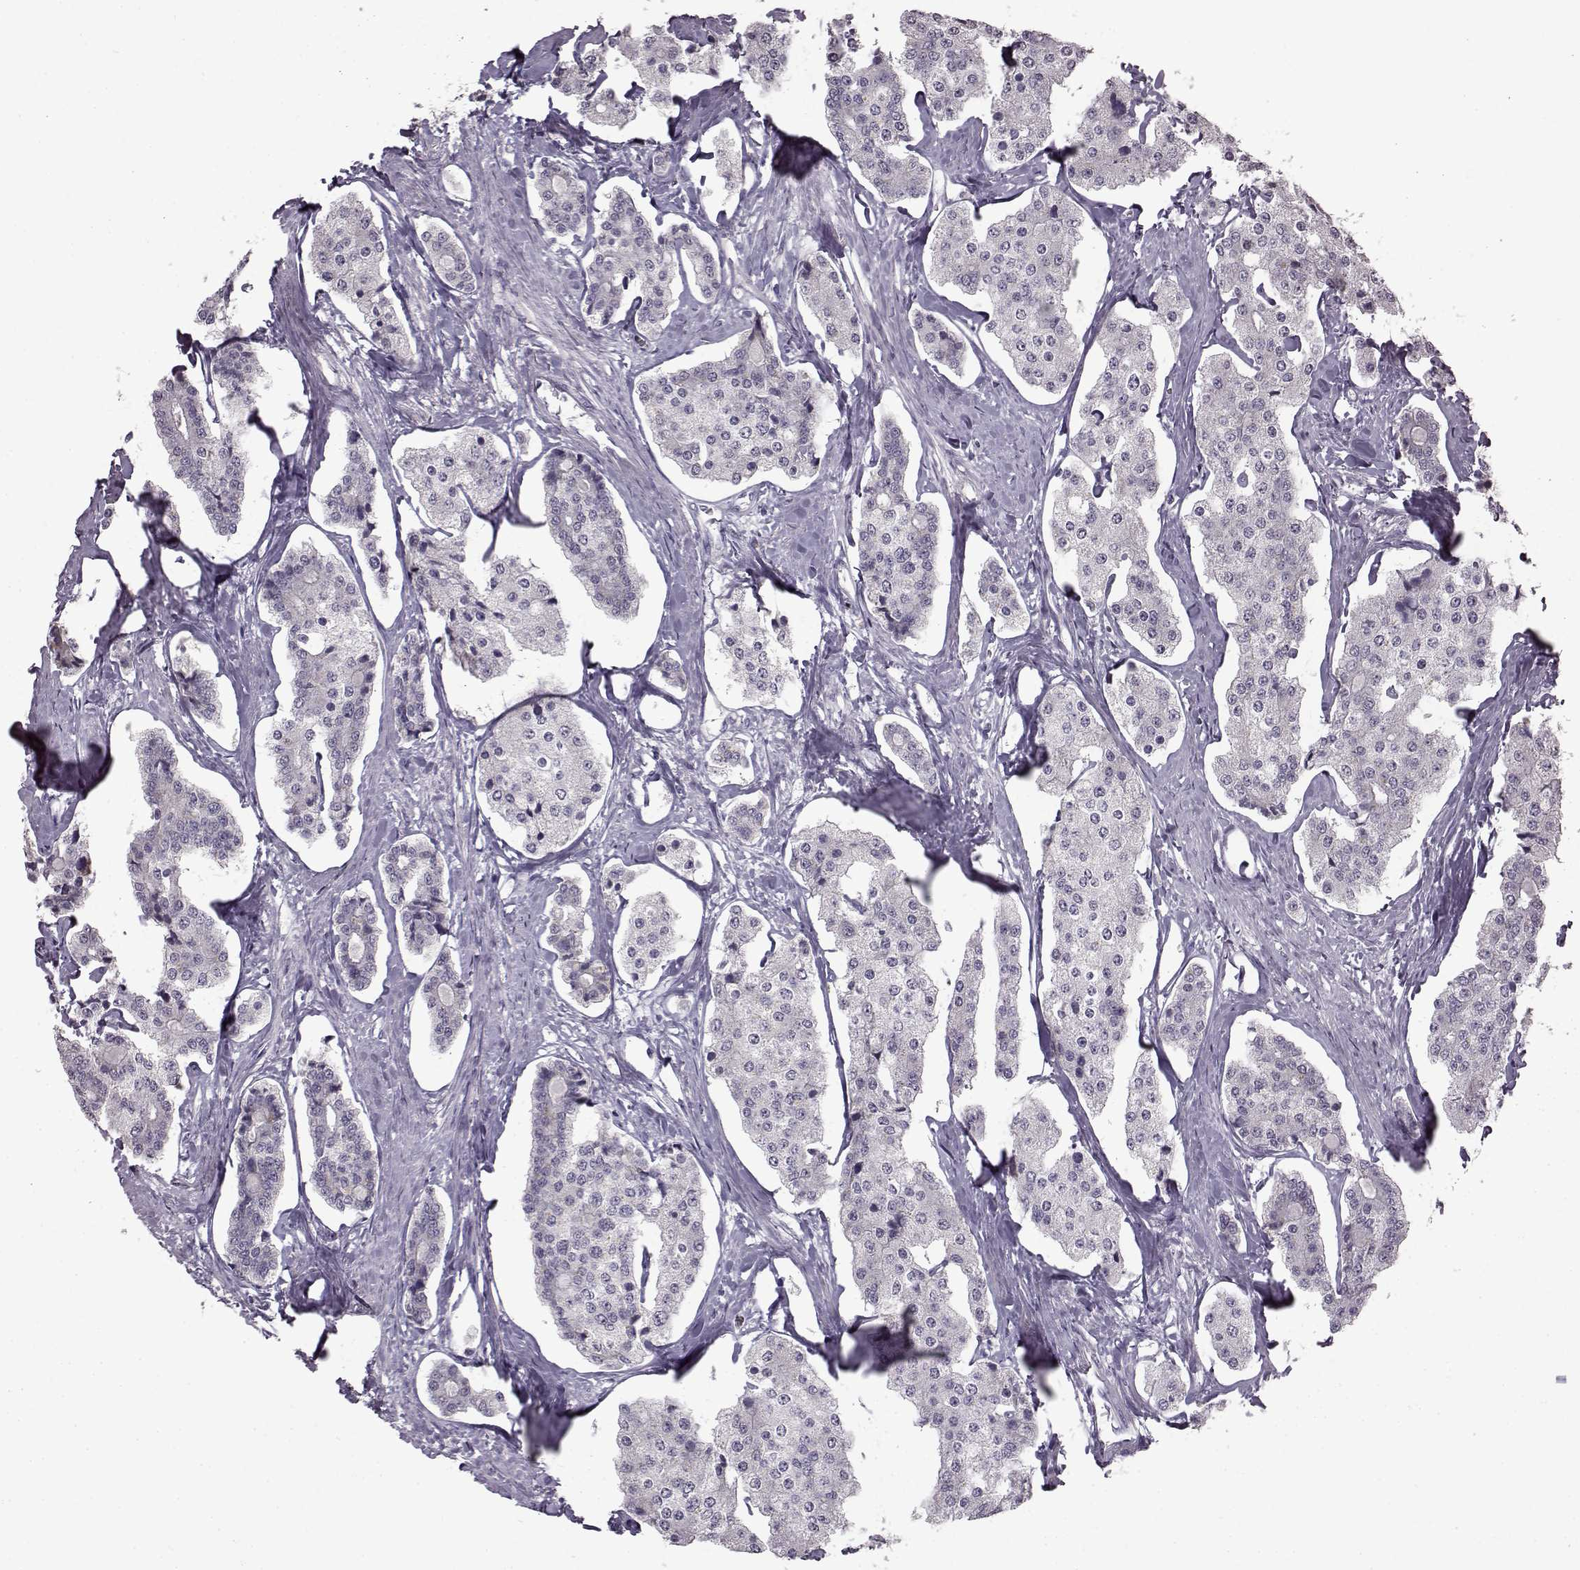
{"staining": {"intensity": "negative", "quantity": "none", "location": "none"}, "tissue": "carcinoid", "cell_type": "Tumor cells", "image_type": "cancer", "snomed": [{"axis": "morphology", "description": "Carcinoid, malignant, NOS"}, {"axis": "topography", "description": "Small intestine"}], "caption": "Malignant carcinoid stained for a protein using immunohistochemistry displays no expression tumor cells.", "gene": "LHB", "patient": {"sex": "female", "age": 65}}